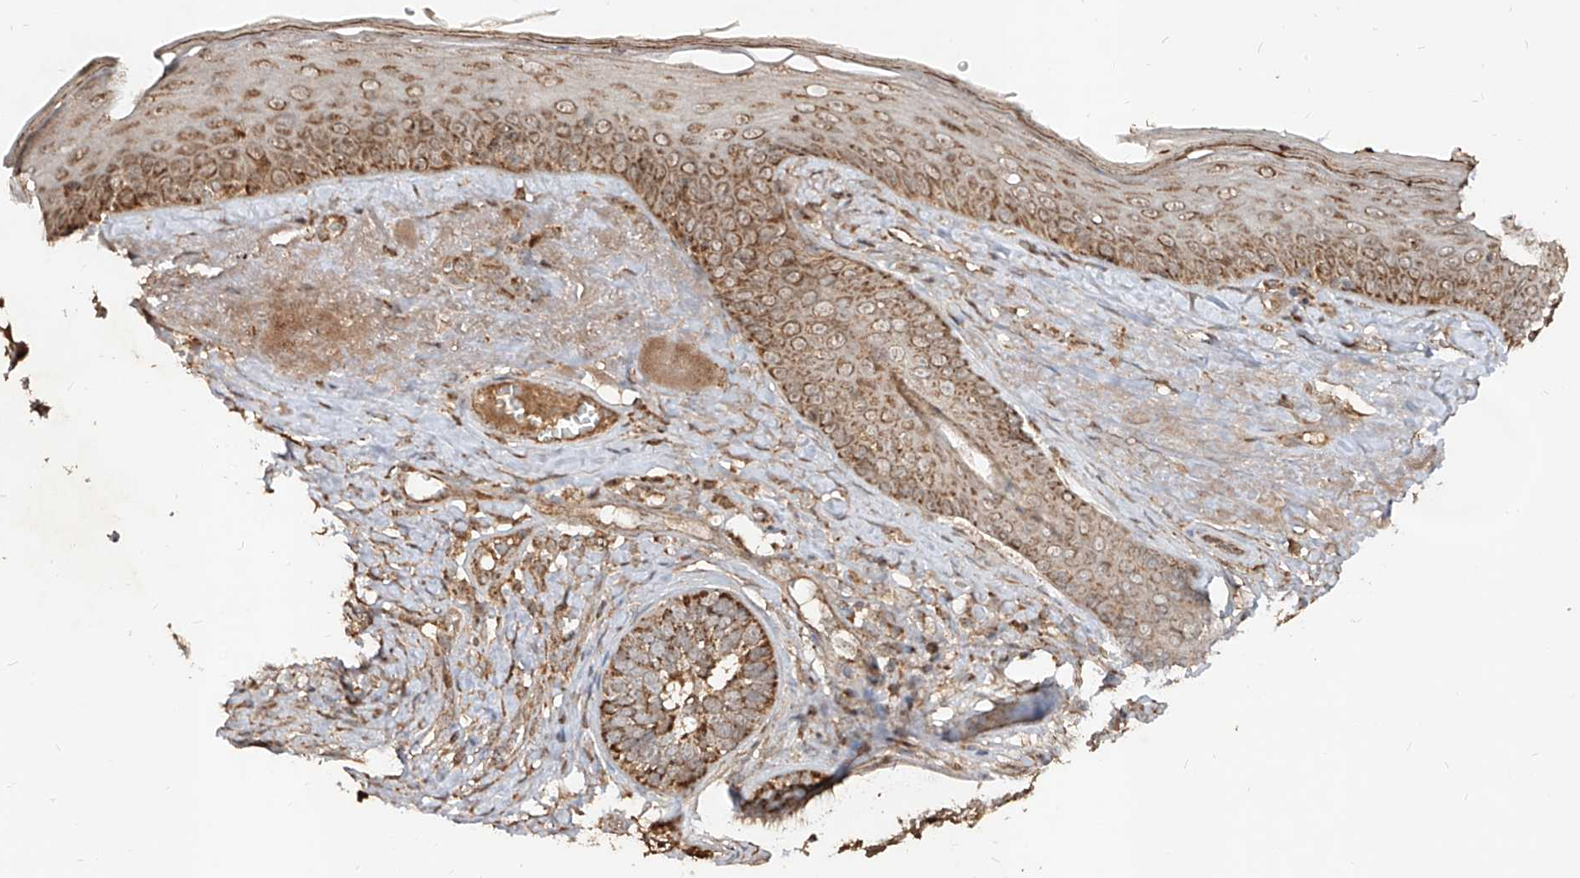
{"staining": {"intensity": "strong", "quantity": ">75%", "location": "cytoplasmic/membranous"}, "tissue": "skin cancer", "cell_type": "Tumor cells", "image_type": "cancer", "snomed": [{"axis": "morphology", "description": "Basal cell carcinoma"}, {"axis": "topography", "description": "Skin"}], "caption": "Brown immunohistochemical staining in human basal cell carcinoma (skin) shows strong cytoplasmic/membranous positivity in approximately >75% of tumor cells. (brown staining indicates protein expression, while blue staining denotes nuclei).", "gene": "AIM2", "patient": {"sex": "male", "age": 62}}